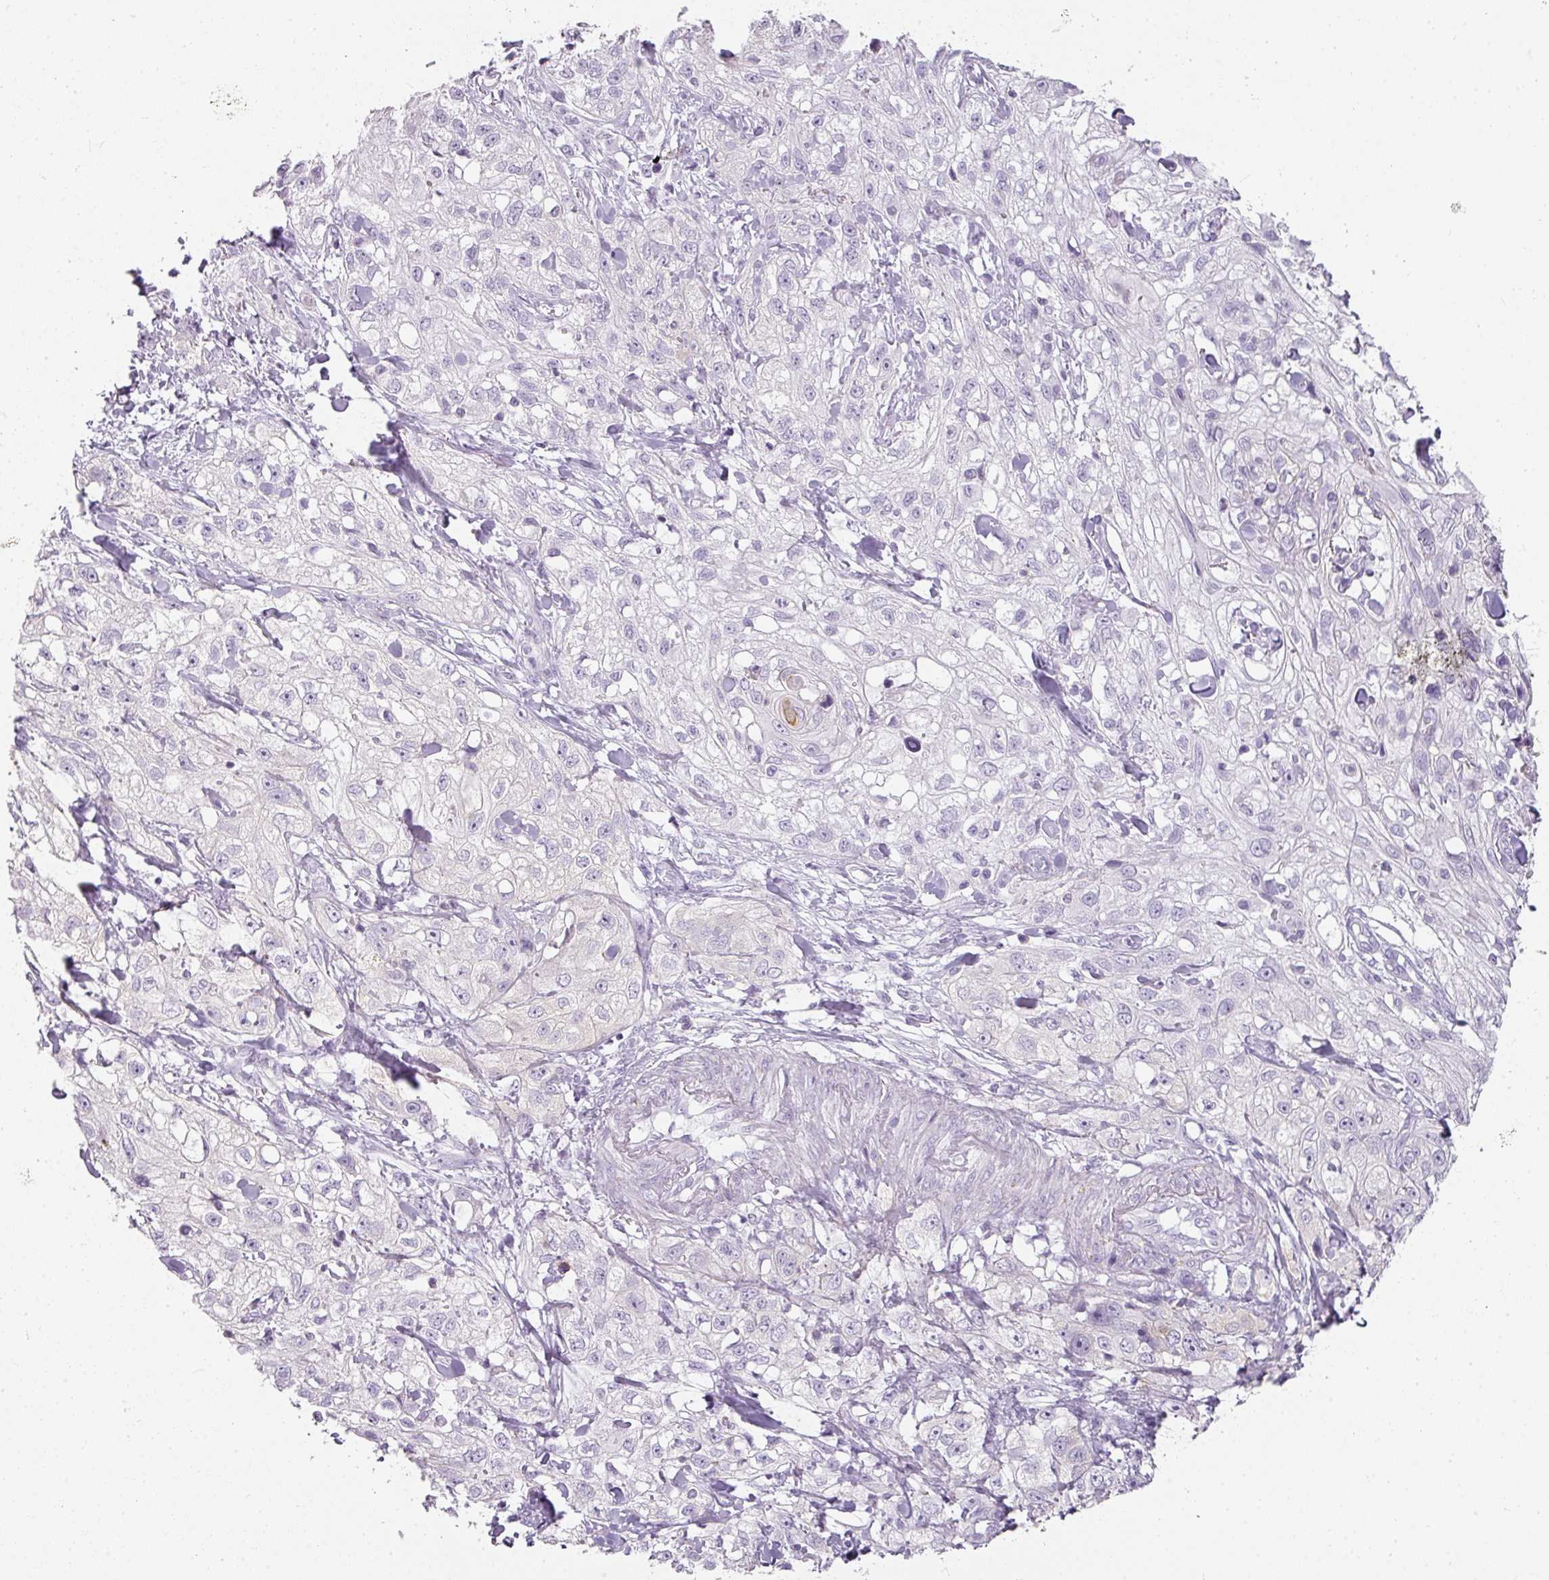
{"staining": {"intensity": "negative", "quantity": "none", "location": "none"}, "tissue": "skin cancer", "cell_type": "Tumor cells", "image_type": "cancer", "snomed": [{"axis": "morphology", "description": "Squamous cell carcinoma, NOS"}, {"axis": "topography", "description": "Skin"}, {"axis": "topography", "description": "Vulva"}], "caption": "Immunohistochemistry (IHC) histopathology image of skin squamous cell carcinoma stained for a protein (brown), which exhibits no staining in tumor cells.", "gene": "TMEM42", "patient": {"sex": "female", "age": 86}}